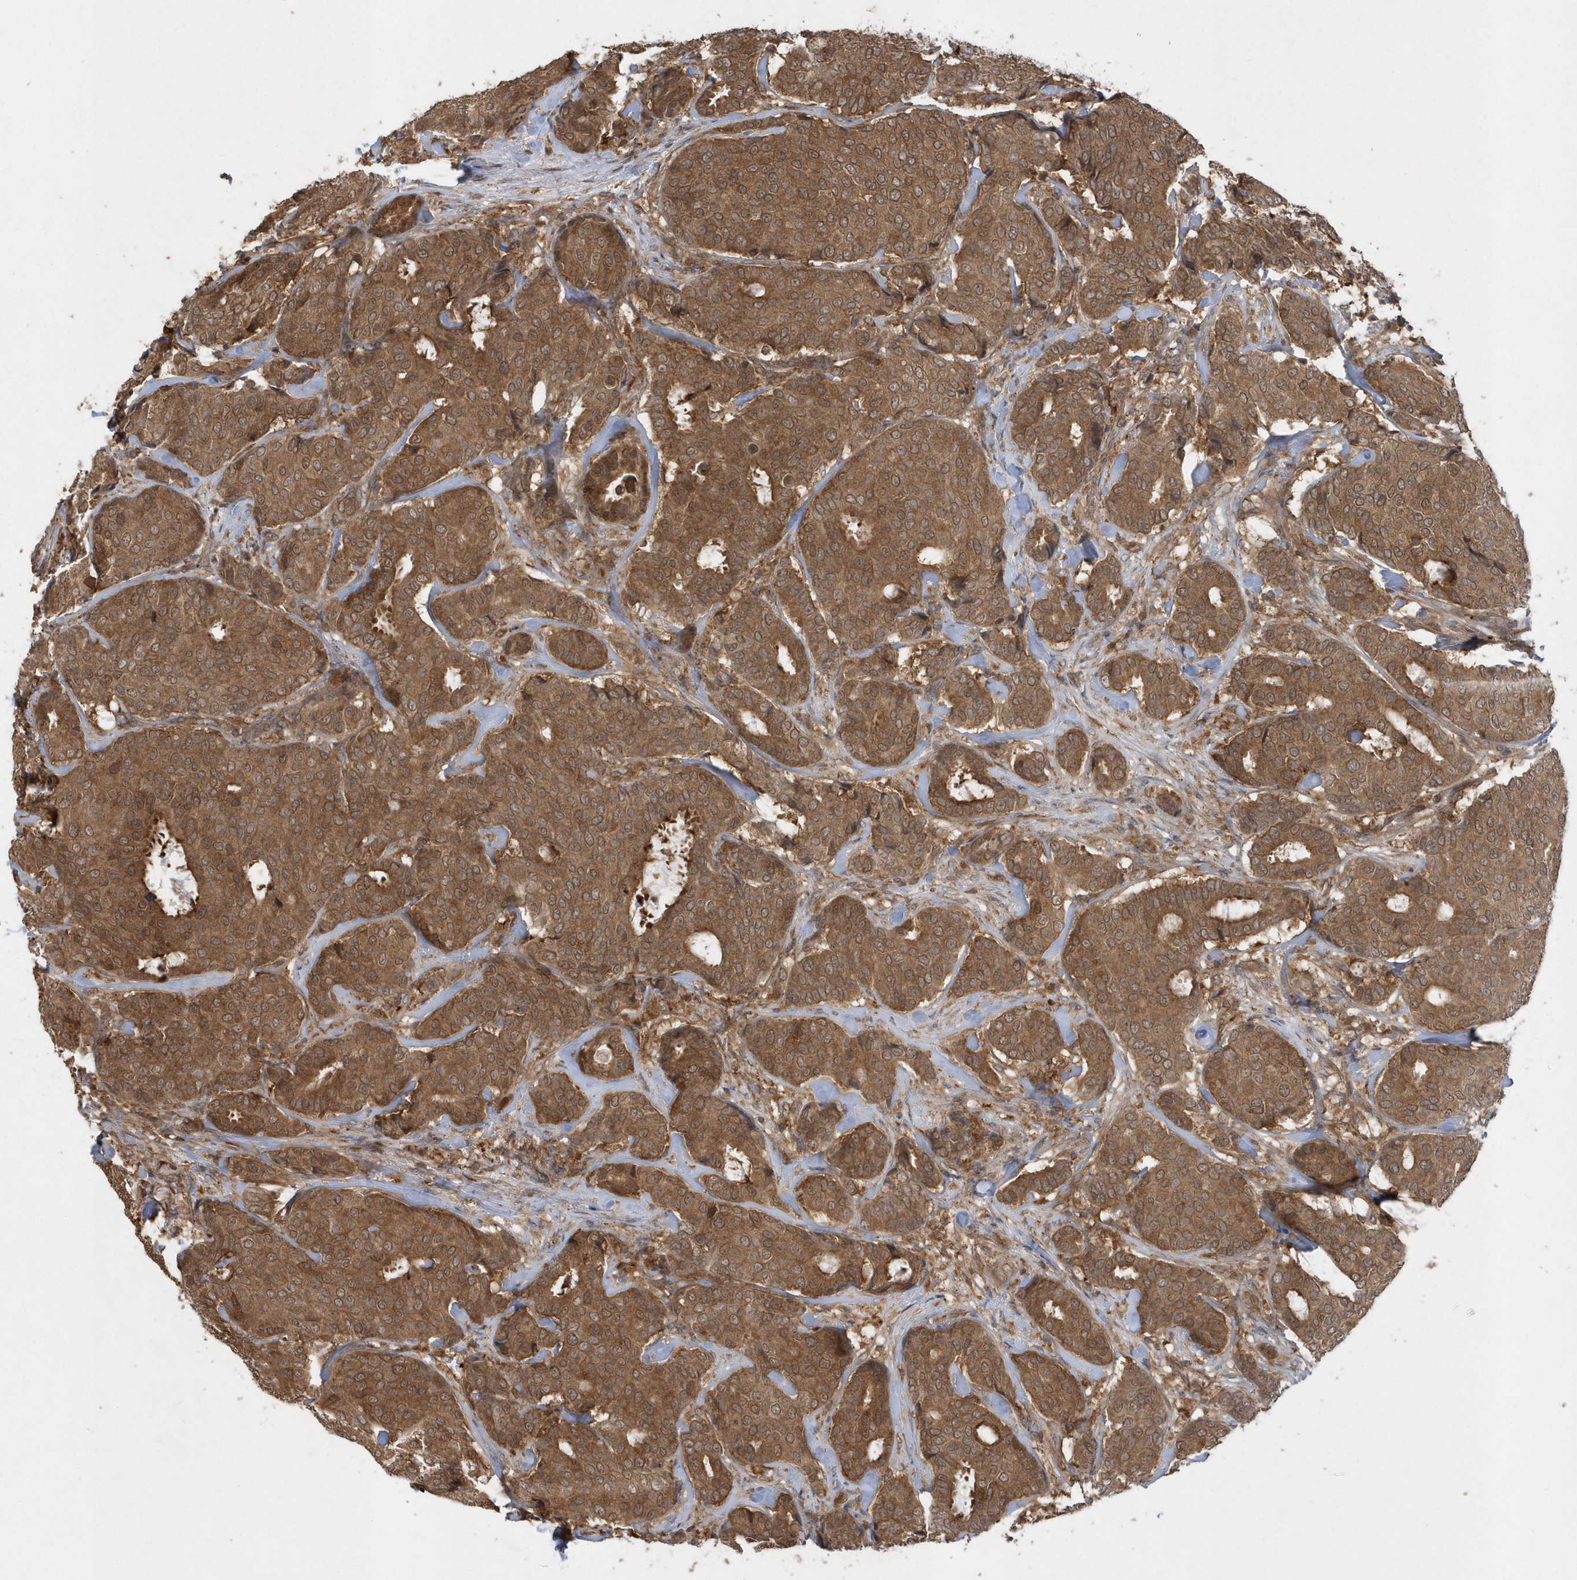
{"staining": {"intensity": "moderate", "quantity": ">75%", "location": "cytoplasmic/membranous"}, "tissue": "breast cancer", "cell_type": "Tumor cells", "image_type": "cancer", "snomed": [{"axis": "morphology", "description": "Duct carcinoma"}, {"axis": "topography", "description": "Breast"}], "caption": "A brown stain shows moderate cytoplasmic/membranous staining of a protein in human breast cancer tumor cells.", "gene": "ACYP1", "patient": {"sex": "female", "age": 75}}